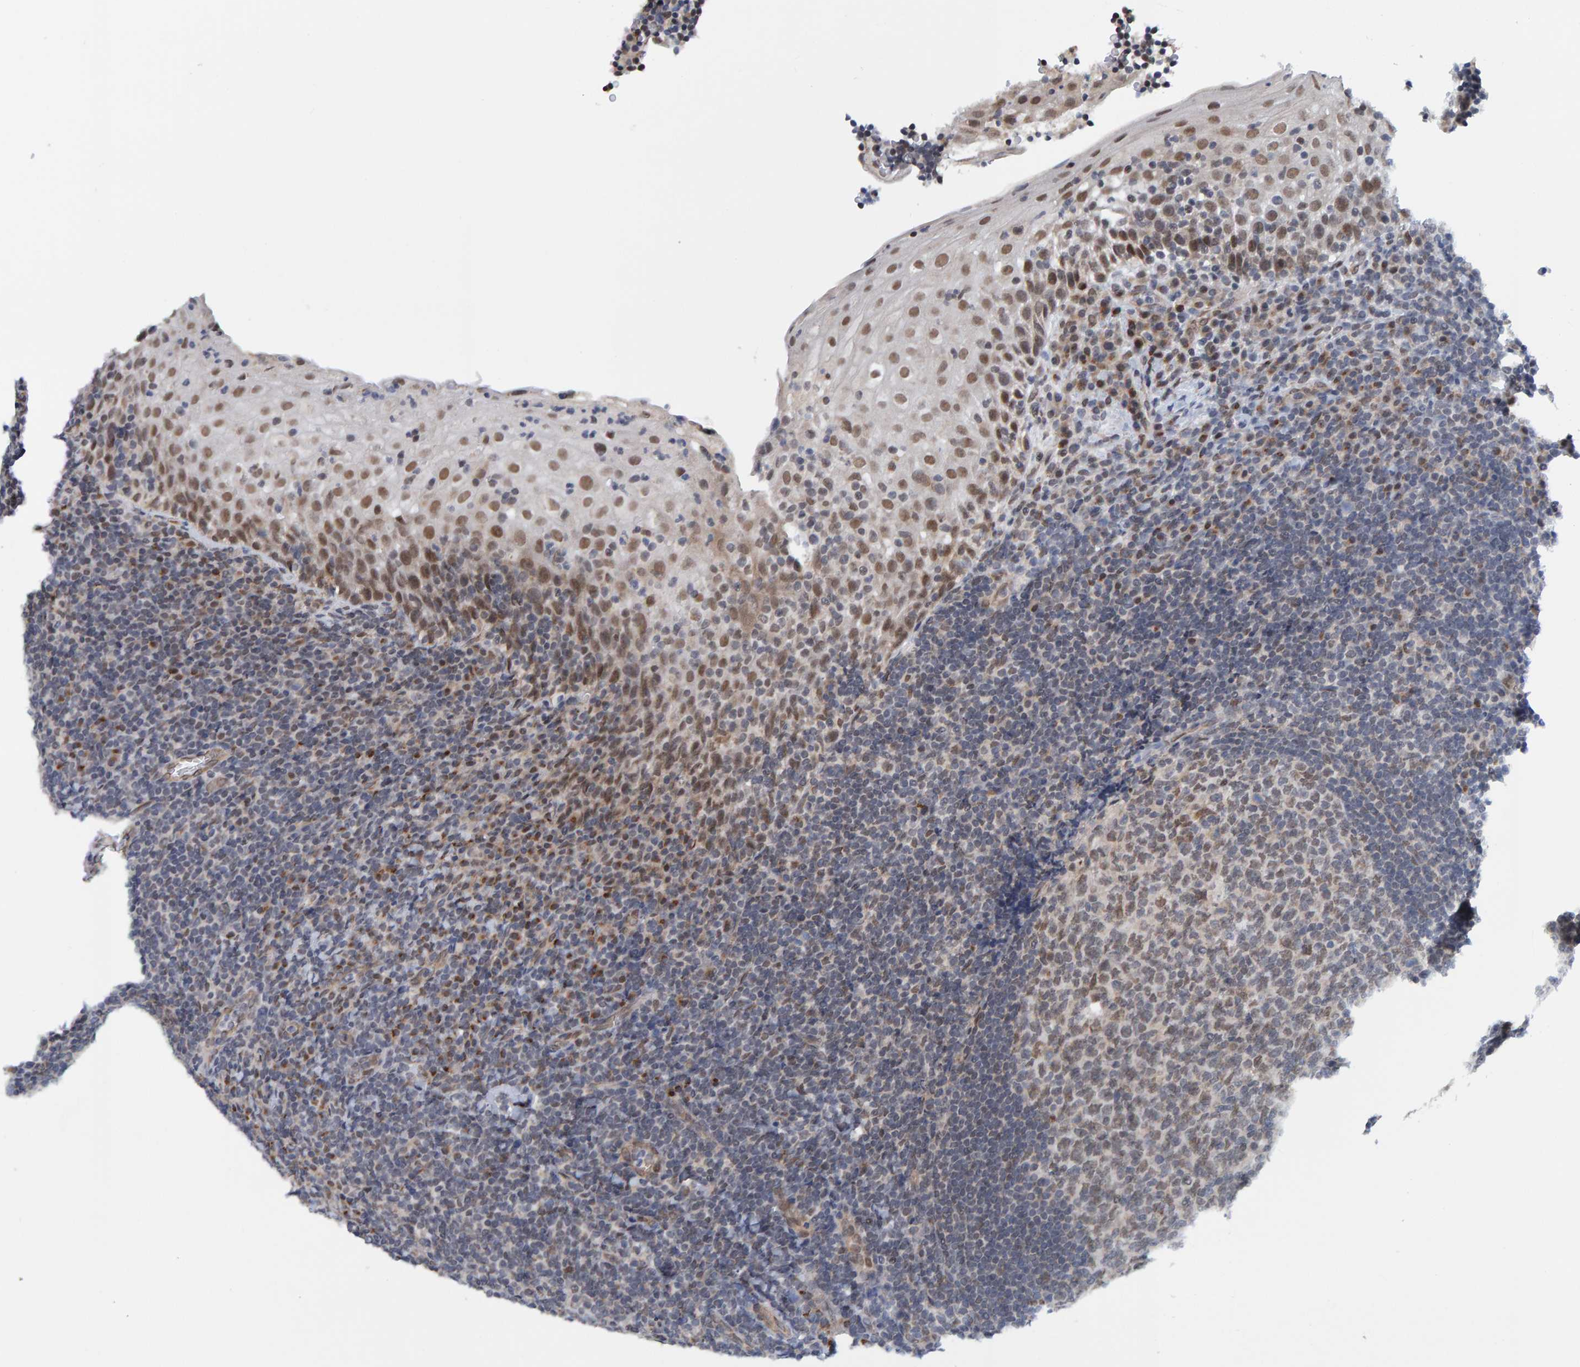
{"staining": {"intensity": "weak", "quantity": "<25%", "location": "nuclear"}, "tissue": "tonsil", "cell_type": "Germinal center cells", "image_type": "normal", "snomed": [{"axis": "morphology", "description": "Normal tissue, NOS"}, {"axis": "topography", "description": "Tonsil"}], "caption": "Photomicrograph shows no protein staining in germinal center cells of normal tonsil.", "gene": "SCRN2", "patient": {"sex": "male", "age": 37}}